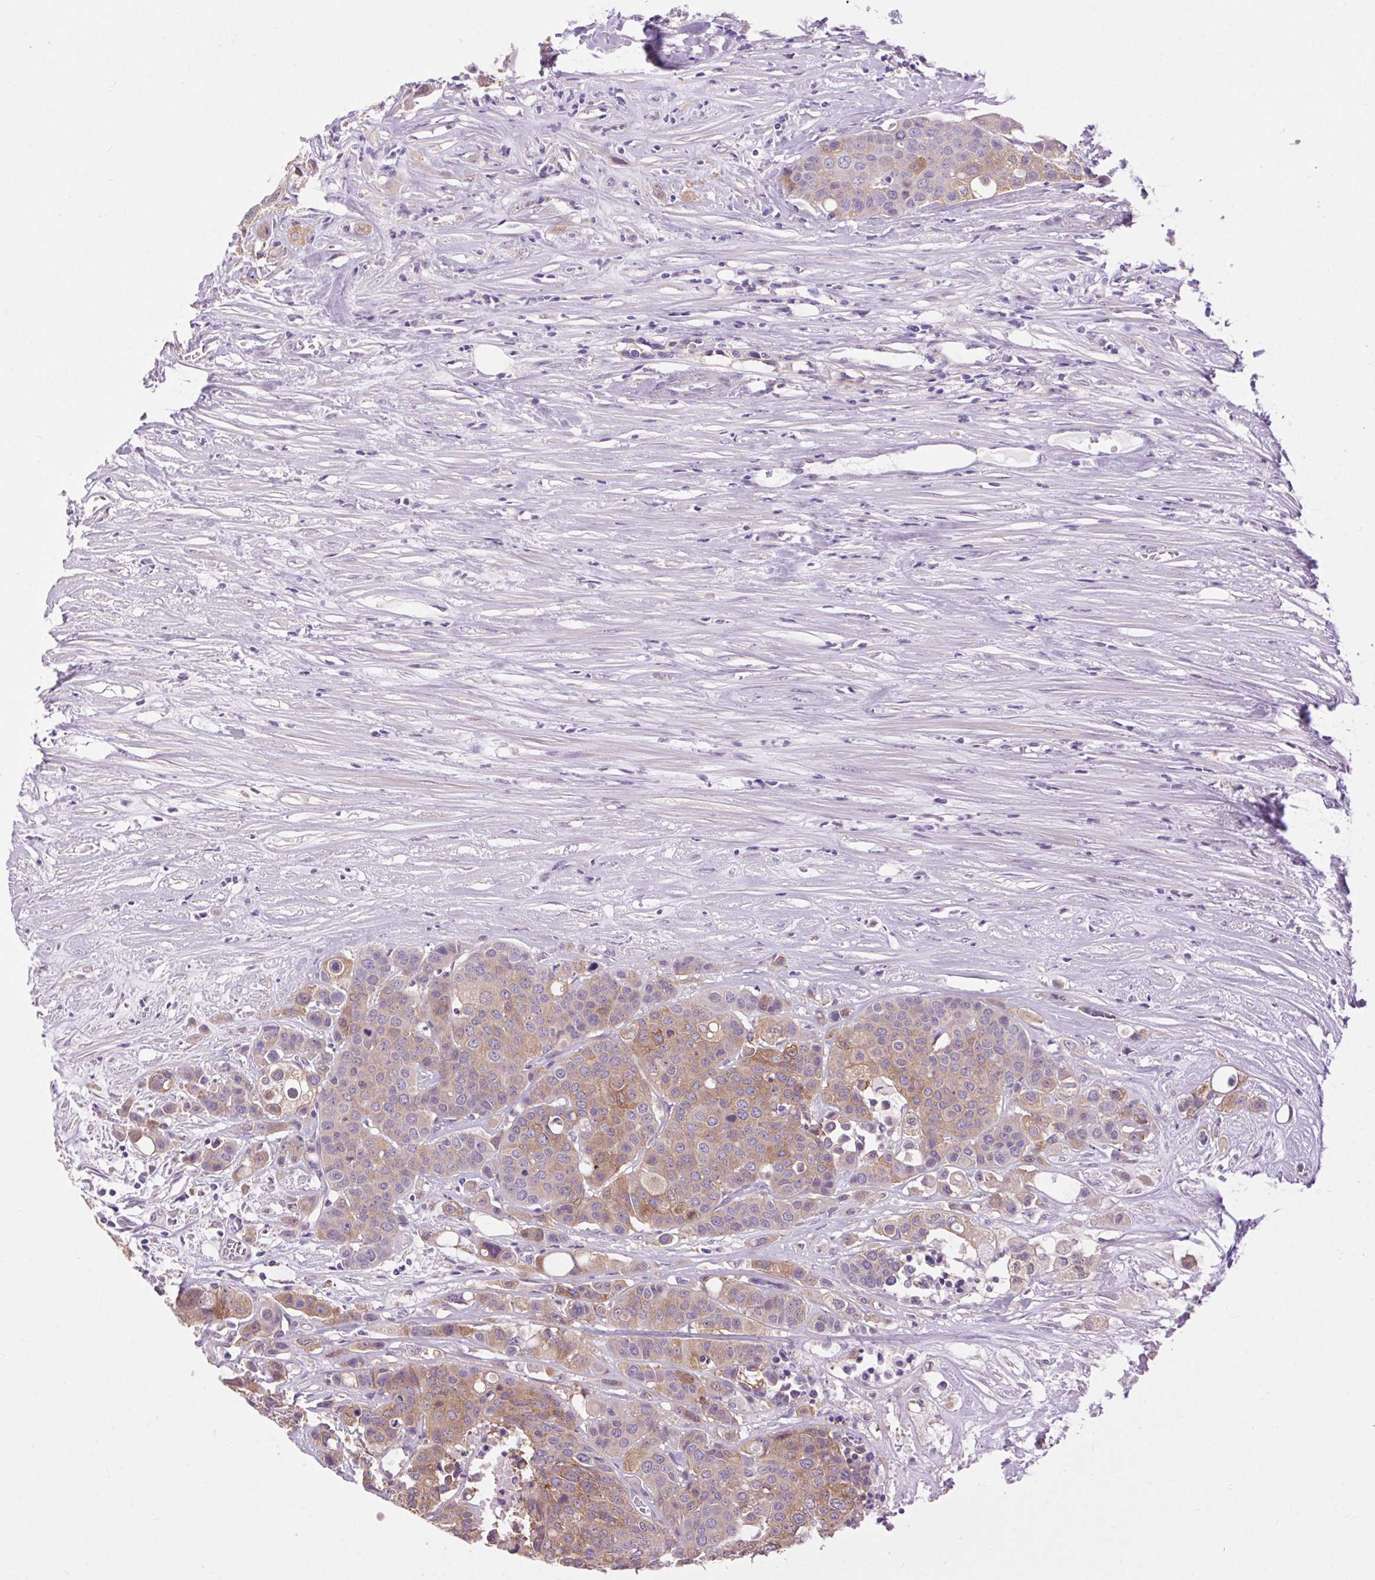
{"staining": {"intensity": "moderate", "quantity": ">75%", "location": "cytoplasmic/membranous"}, "tissue": "carcinoid", "cell_type": "Tumor cells", "image_type": "cancer", "snomed": [{"axis": "morphology", "description": "Carcinoid, malignant, NOS"}, {"axis": "topography", "description": "Colon"}], "caption": "Immunohistochemistry (DAB (3,3'-diaminobenzidine)) staining of malignant carcinoid reveals moderate cytoplasmic/membranous protein positivity in approximately >75% of tumor cells. The protein of interest is shown in brown color, while the nuclei are stained blue.", "gene": "SOWAHC", "patient": {"sex": "male", "age": 81}}